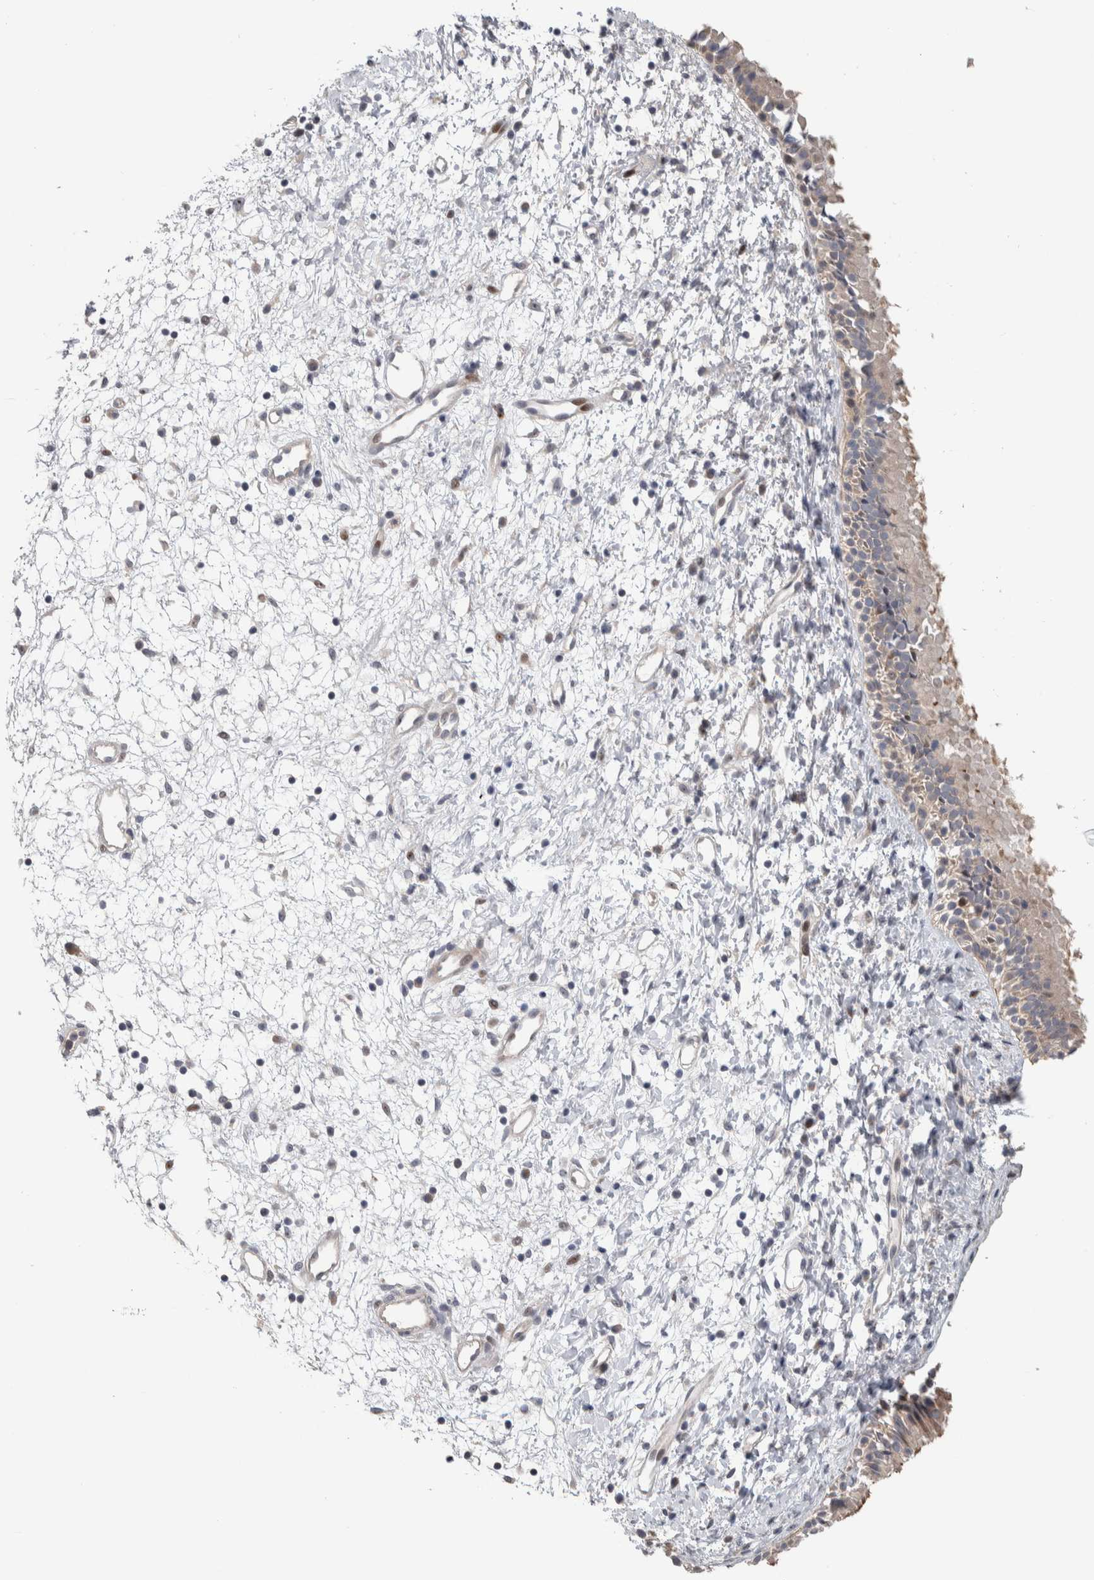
{"staining": {"intensity": "moderate", "quantity": "25%-75%", "location": "cytoplasmic/membranous"}, "tissue": "nasopharynx", "cell_type": "Respiratory epithelial cells", "image_type": "normal", "snomed": [{"axis": "morphology", "description": "Normal tissue, NOS"}, {"axis": "topography", "description": "Nasopharynx"}], "caption": "The micrograph reveals immunohistochemical staining of unremarkable nasopharynx. There is moderate cytoplasmic/membranous expression is present in about 25%-75% of respiratory epithelial cells.", "gene": "PRRG4", "patient": {"sex": "male", "age": 22}}